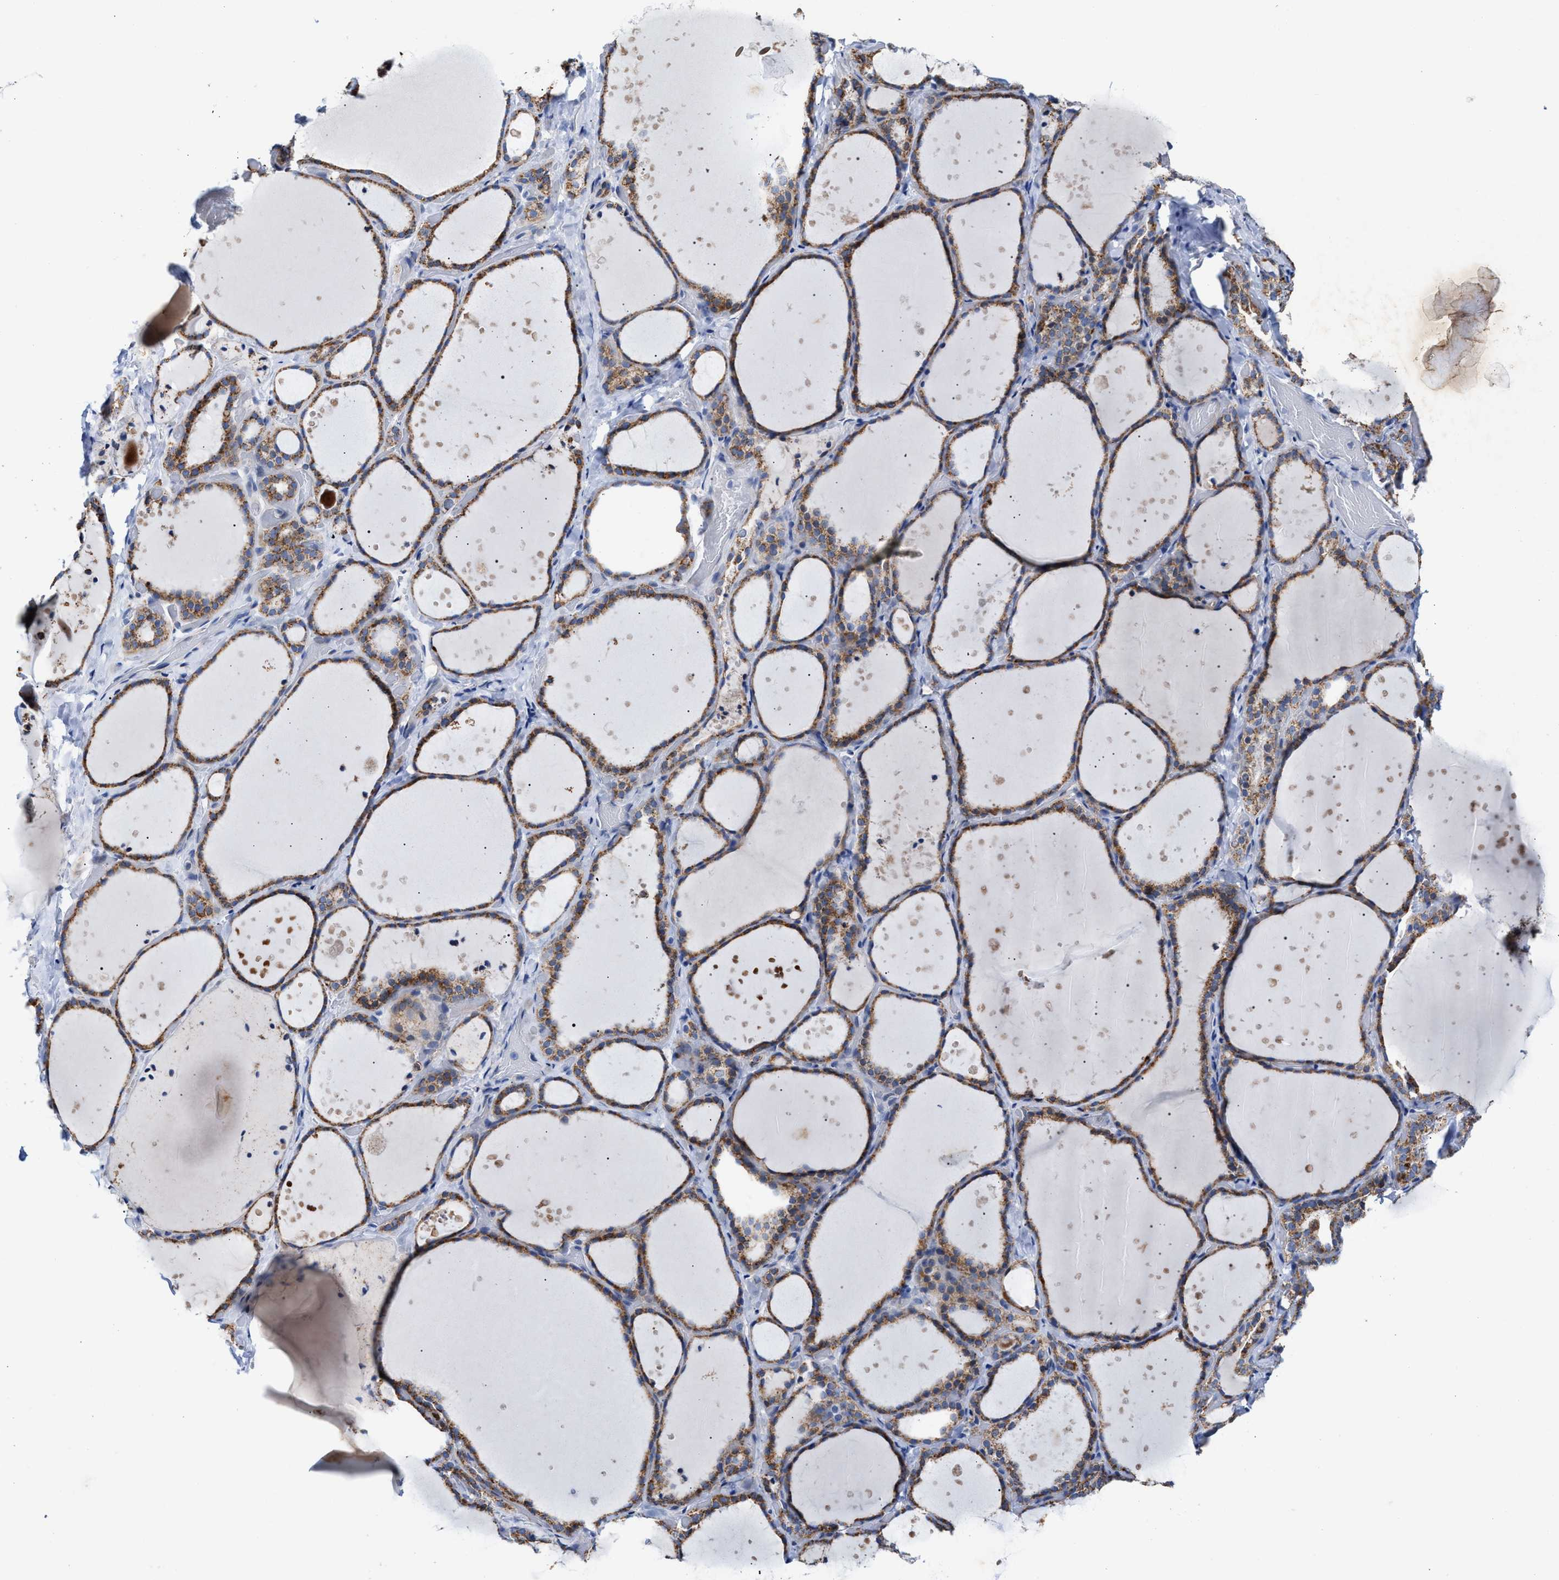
{"staining": {"intensity": "weak", "quantity": ">75%", "location": "cytoplasmic/membranous"}, "tissue": "thyroid gland", "cell_type": "Glandular cells", "image_type": "normal", "snomed": [{"axis": "morphology", "description": "Normal tissue, NOS"}, {"axis": "topography", "description": "Thyroid gland"}], "caption": "Brown immunohistochemical staining in unremarkable human thyroid gland reveals weak cytoplasmic/membranous positivity in about >75% of glandular cells.", "gene": "JAG1", "patient": {"sex": "female", "age": 44}}